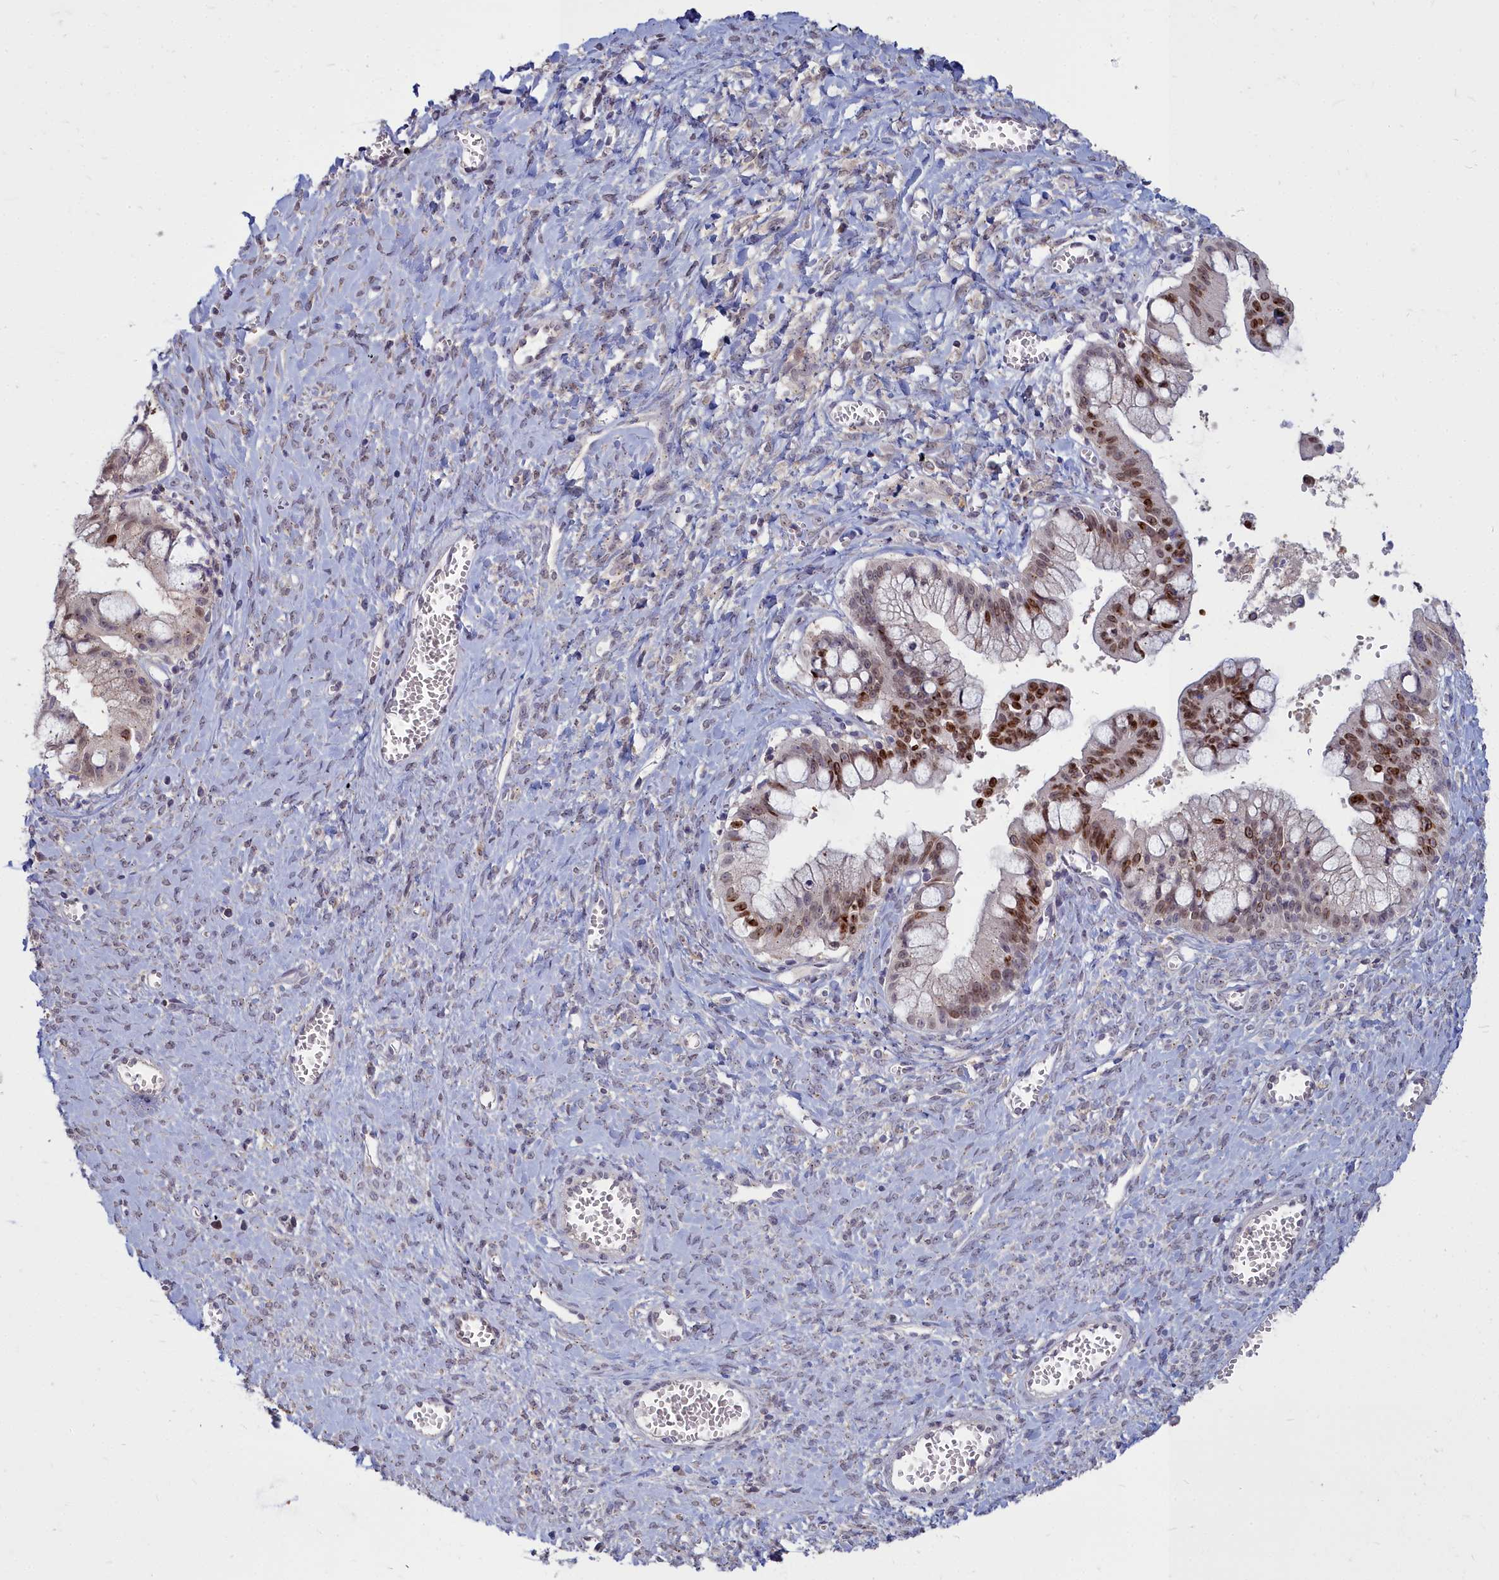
{"staining": {"intensity": "moderate", "quantity": "25%-75%", "location": "nuclear"}, "tissue": "ovarian cancer", "cell_type": "Tumor cells", "image_type": "cancer", "snomed": [{"axis": "morphology", "description": "Cystadenocarcinoma, mucinous, NOS"}, {"axis": "topography", "description": "Ovary"}], "caption": "Protein staining of mucinous cystadenocarcinoma (ovarian) tissue reveals moderate nuclear expression in about 25%-75% of tumor cells. The protein of interest is stained brown, and the nuclei are stained in blue (DAB IHC with brightfield microscopy, high magnification).", "gene": "NOXA1", "patient": {"sex": "female", "age": 70}}